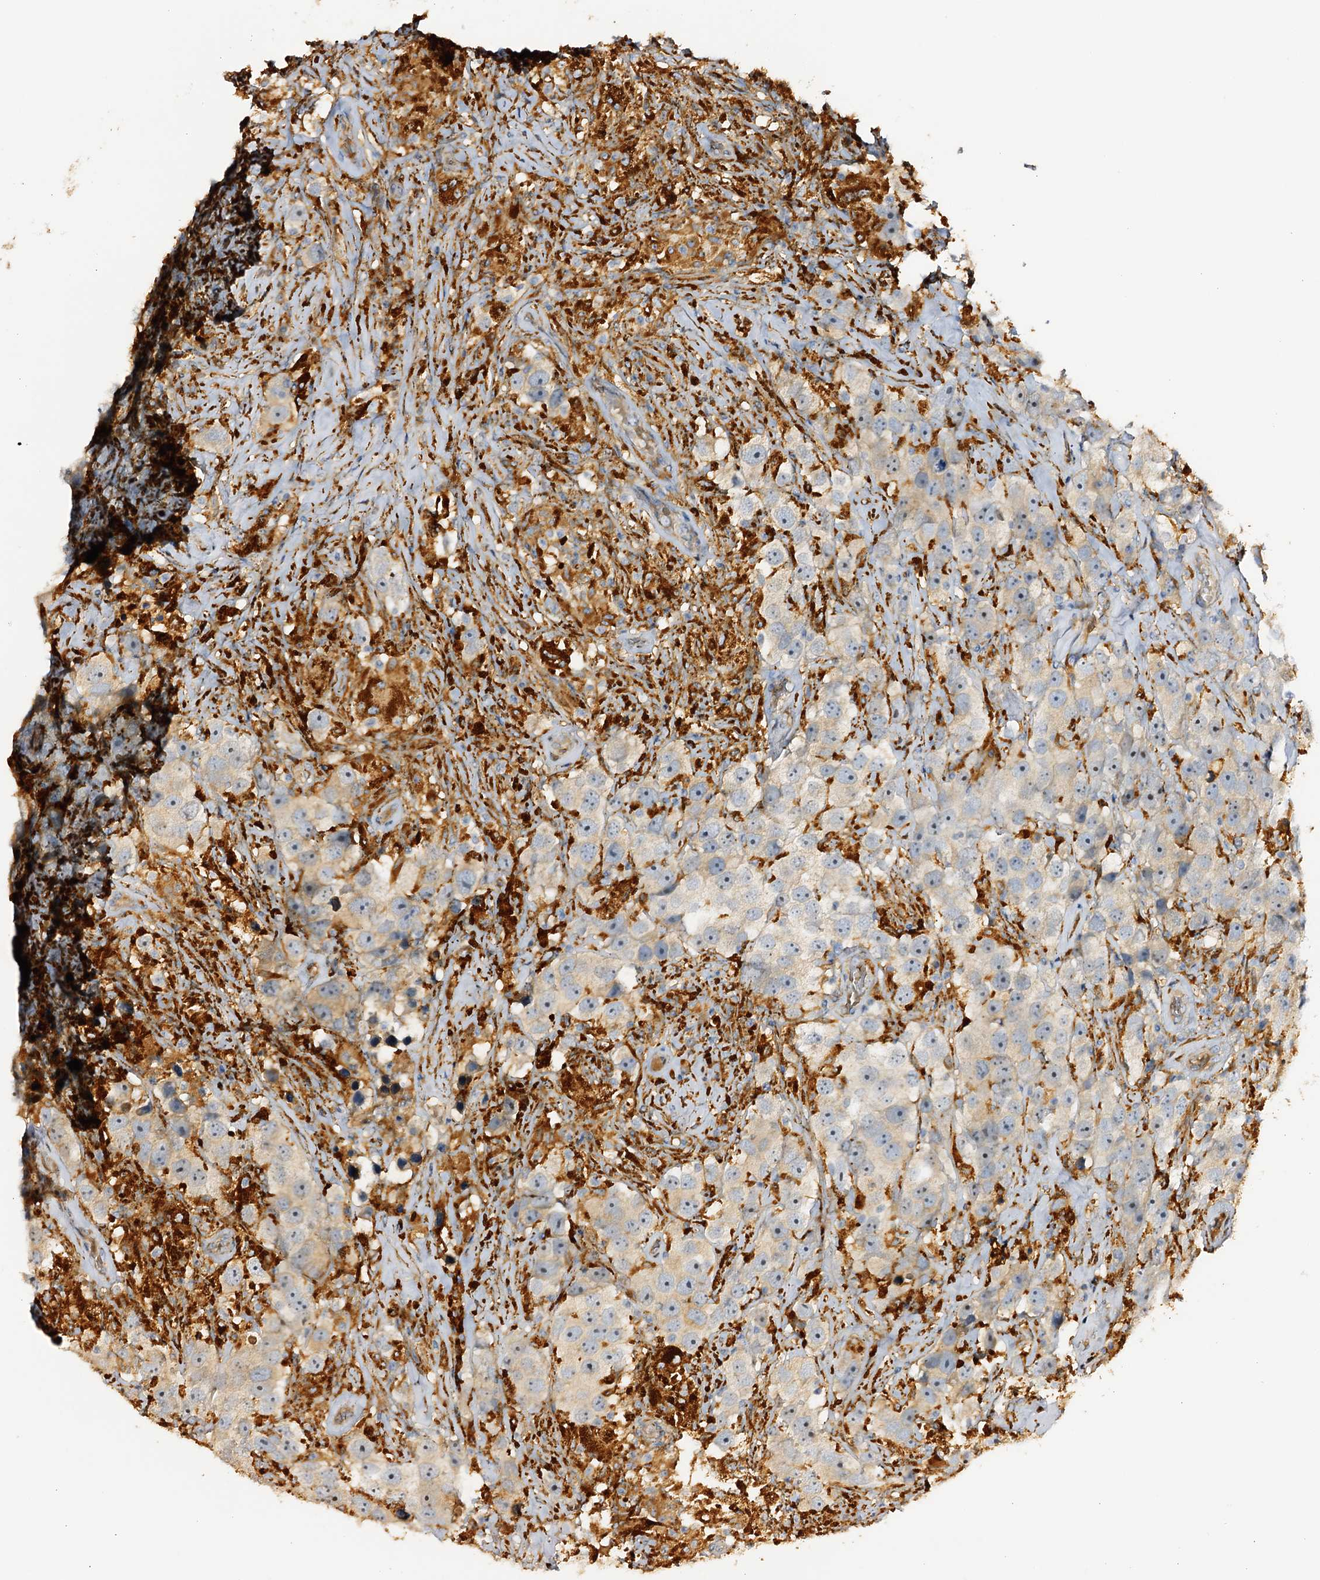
{"staining": {"intensity": "weak", "quantity": "<25%", "location": "cytoplasmic/membranous"}, "tissue": "testis cancer", "cell_type": "Tumor cells", "image_type": "cancer", "snomed": [{"axis": "morphology", "description": "Seminoma, NOS"}, {"axis": "topography", "description": "Testis"}], "caption": "High magnification brightfield microscopy of testis cancer (seminoma) stained with DAB (3,3'-diaminobenzidine) (brown) and counterstained with hematoxylin (blue): tumor cells show no significant expression.", "gene": "DMXL2", "patient": {"sex": "male", "age": 49}}